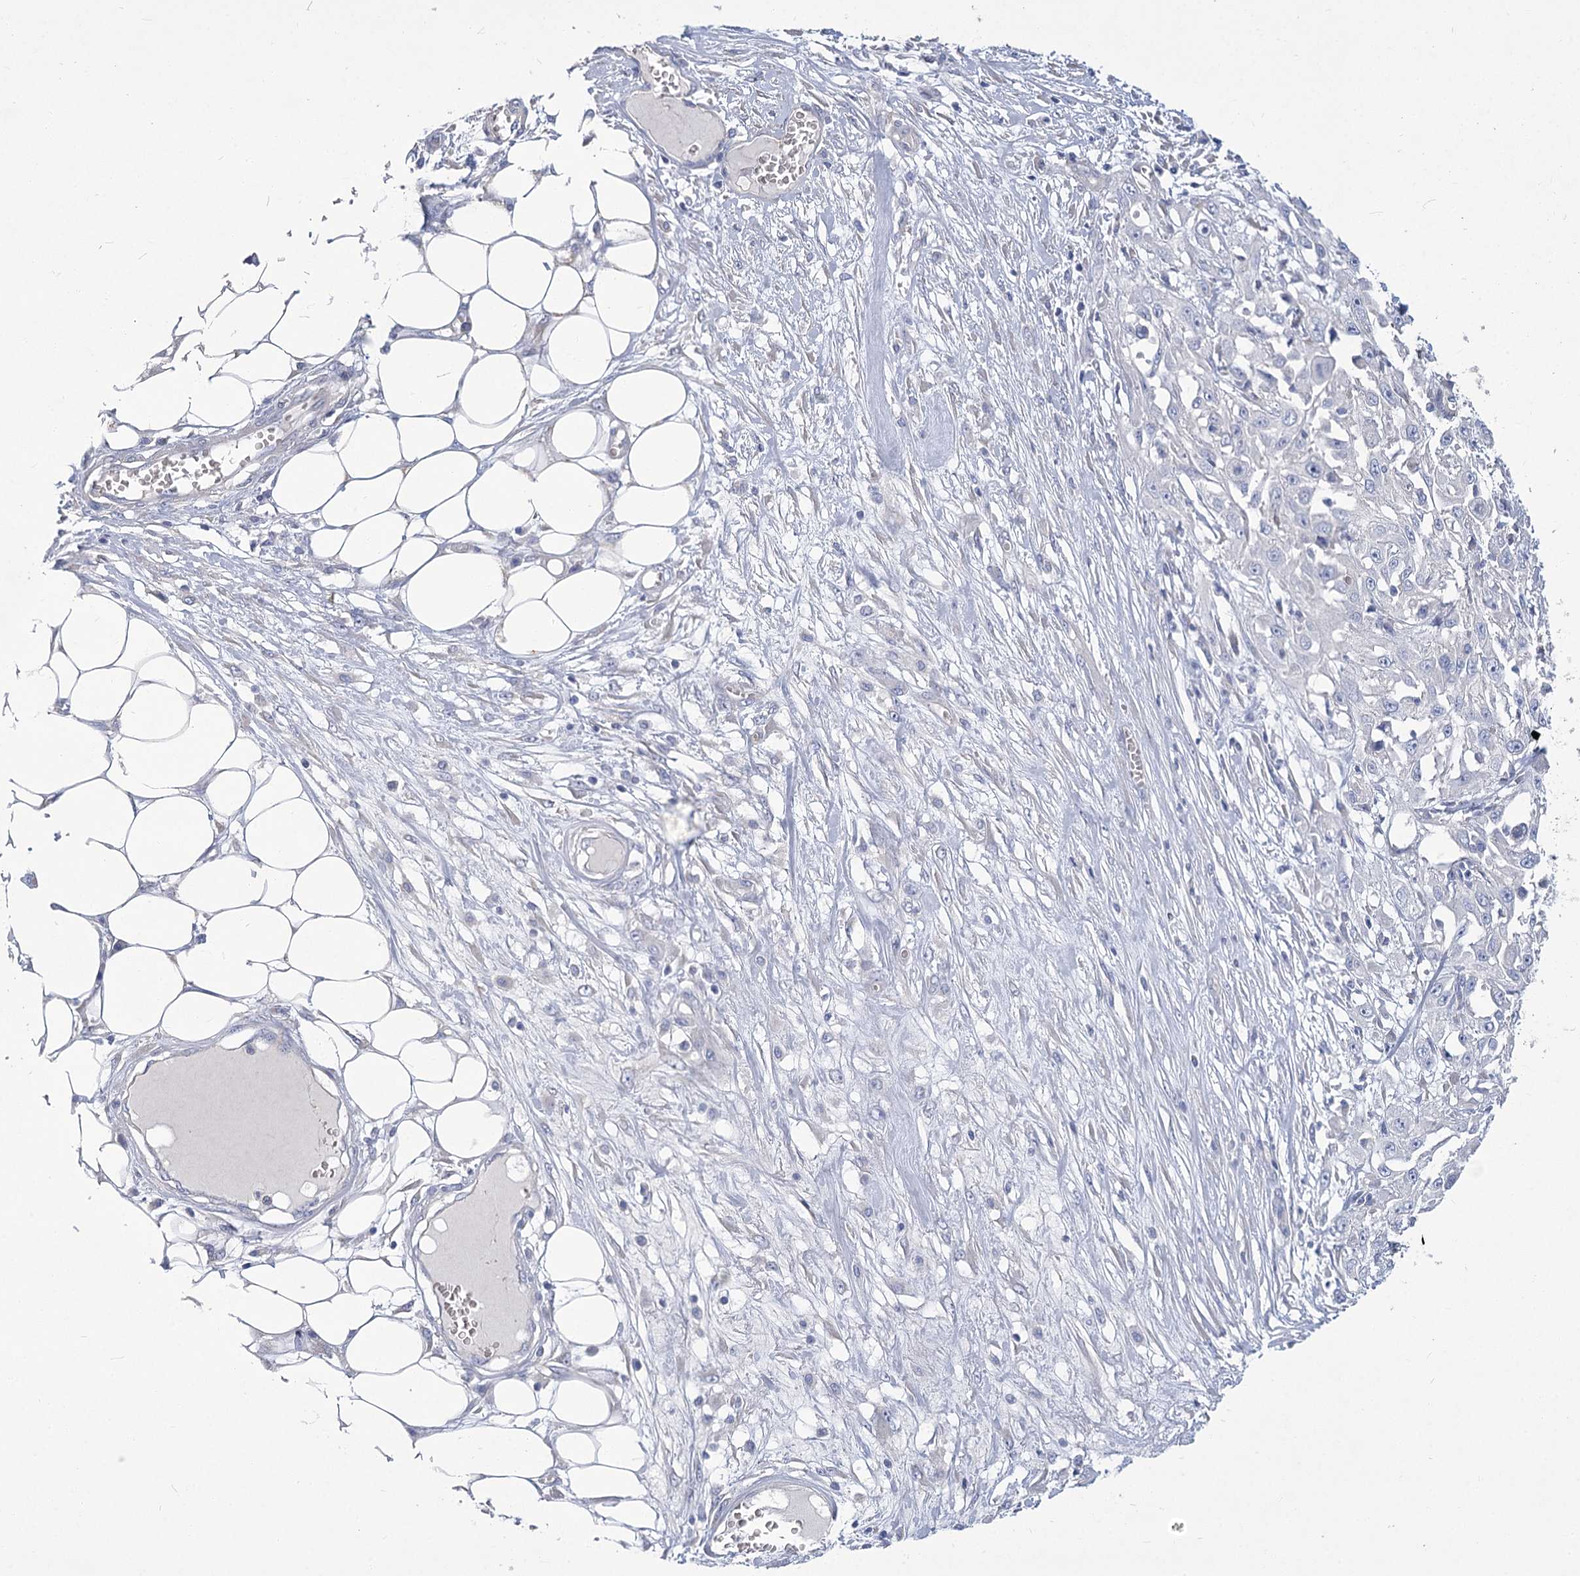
{"staining": {"intensity": "negative", "quantity": "none", "location": "none"}, "tissue": "skin cancer", "cell_type": "Tumor cells", "image_type": "cancer", "snomed": [{"axis": "morphology", "description": "Squamous cell carcinoma, NOS"}, {"axis": "morphology", "description": "Squamous cell carcinoma, metastatic, NOS"}, {"axis": "topography", "description": "Skin"}, {"axis": "topography", "description": "Lymph node"}], "caption": "Skin cancer stained for a protein using immunohistochemistry (IHC) demonstrates no expression tumor cells.", "gene": "SLC9A3", "patient": {"sex": "male", "age": 75}}